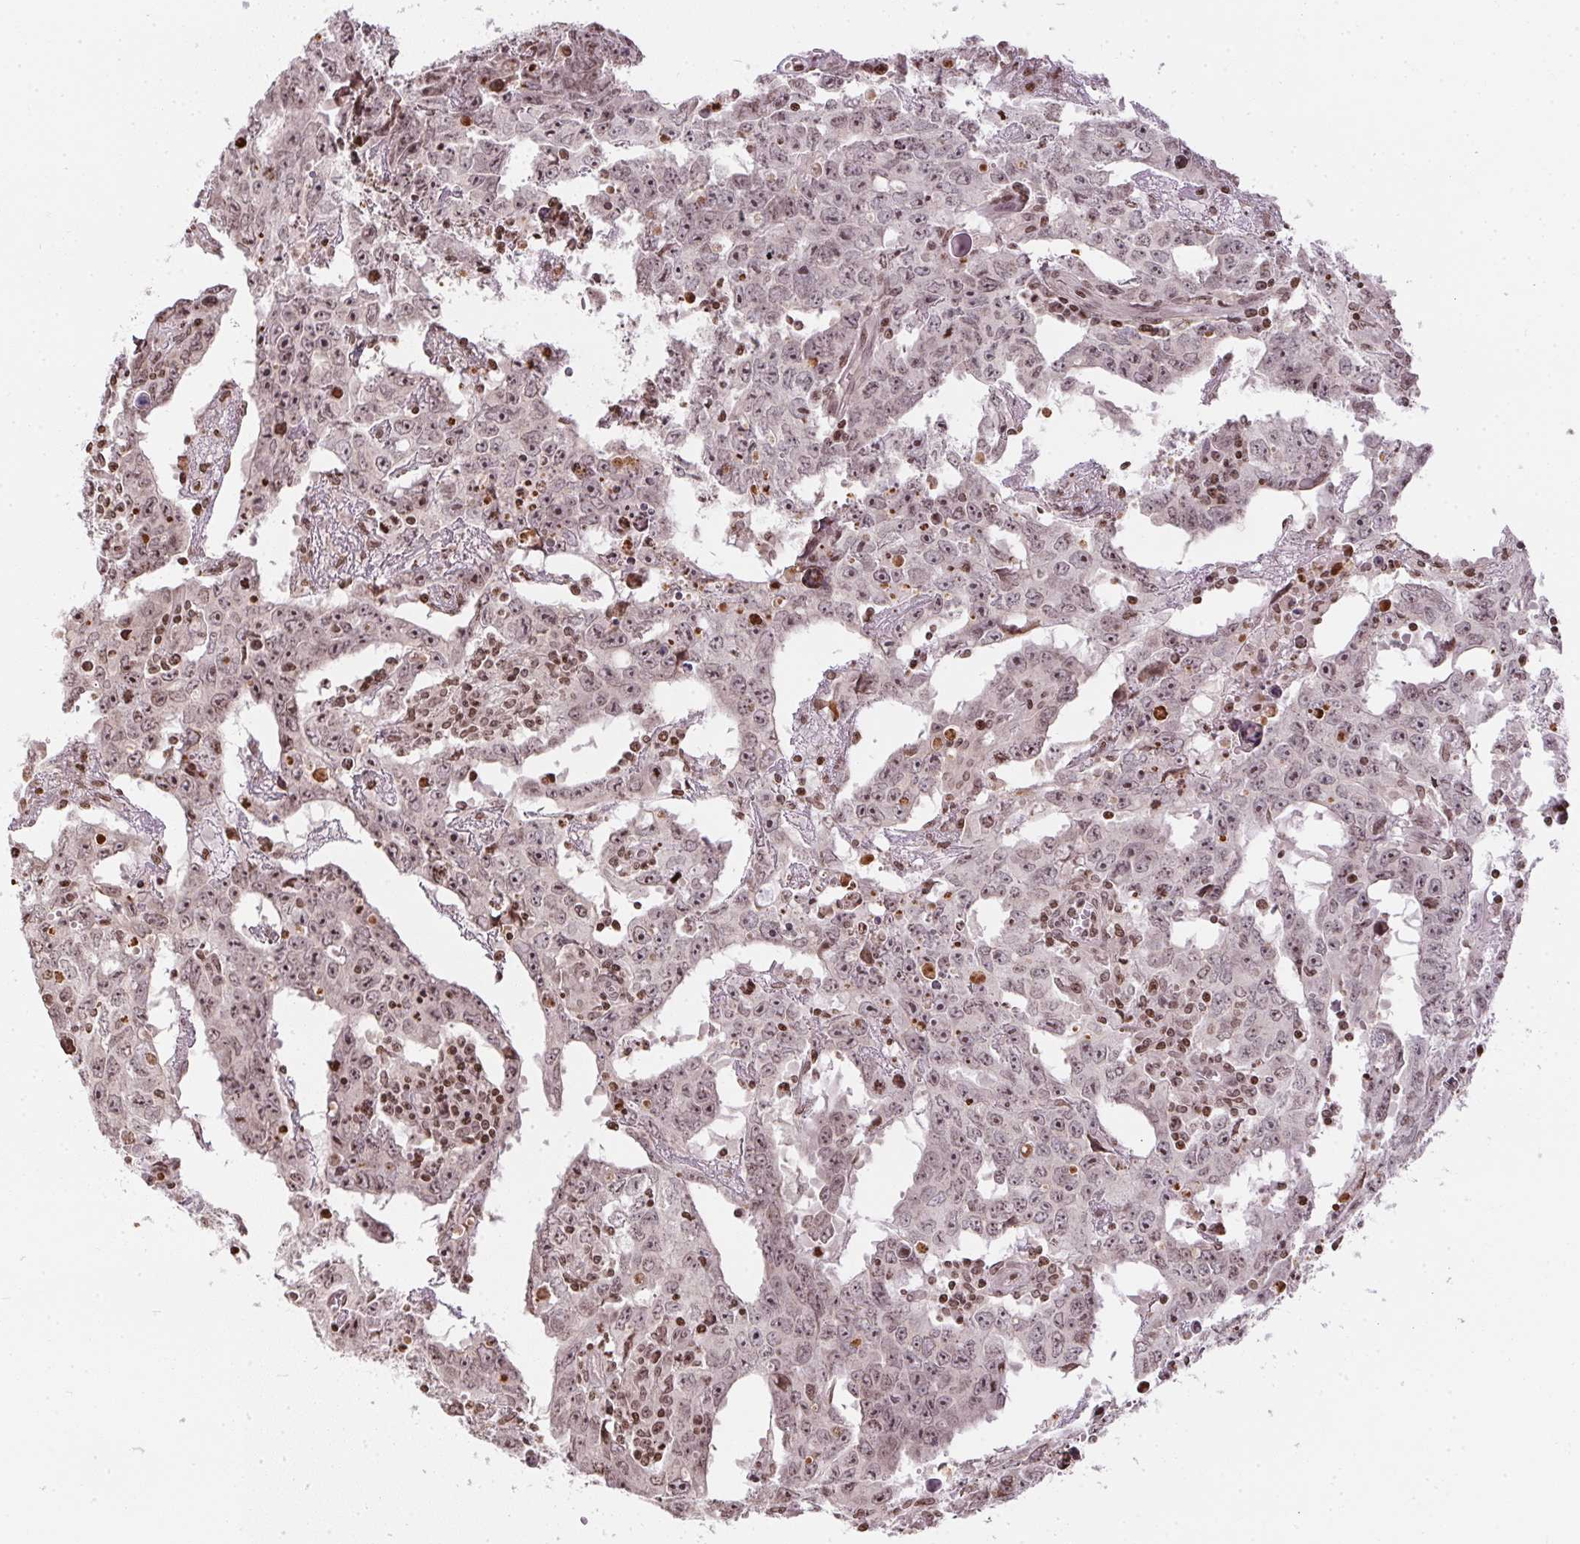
{"staining": {"intensity": "weak", "quantity": "25%-75%", "location": "nuclear"}, "tissue": "testis cancer", "cell_type": "Tumor cells", "image_type": "cancer", "snomed": [{"axis": "morphology", "description": "Carcinoma, Embryonal, NOS"}, {"axis": "topography", "description": "Testis"}], "caption": "The immunohistochemical stain shows weak nuclear positivity in tumor cells of testis embryonal carcinoma tissue.", "gene": "RNF181", "patient": {"sex": "male", "age": 22}}